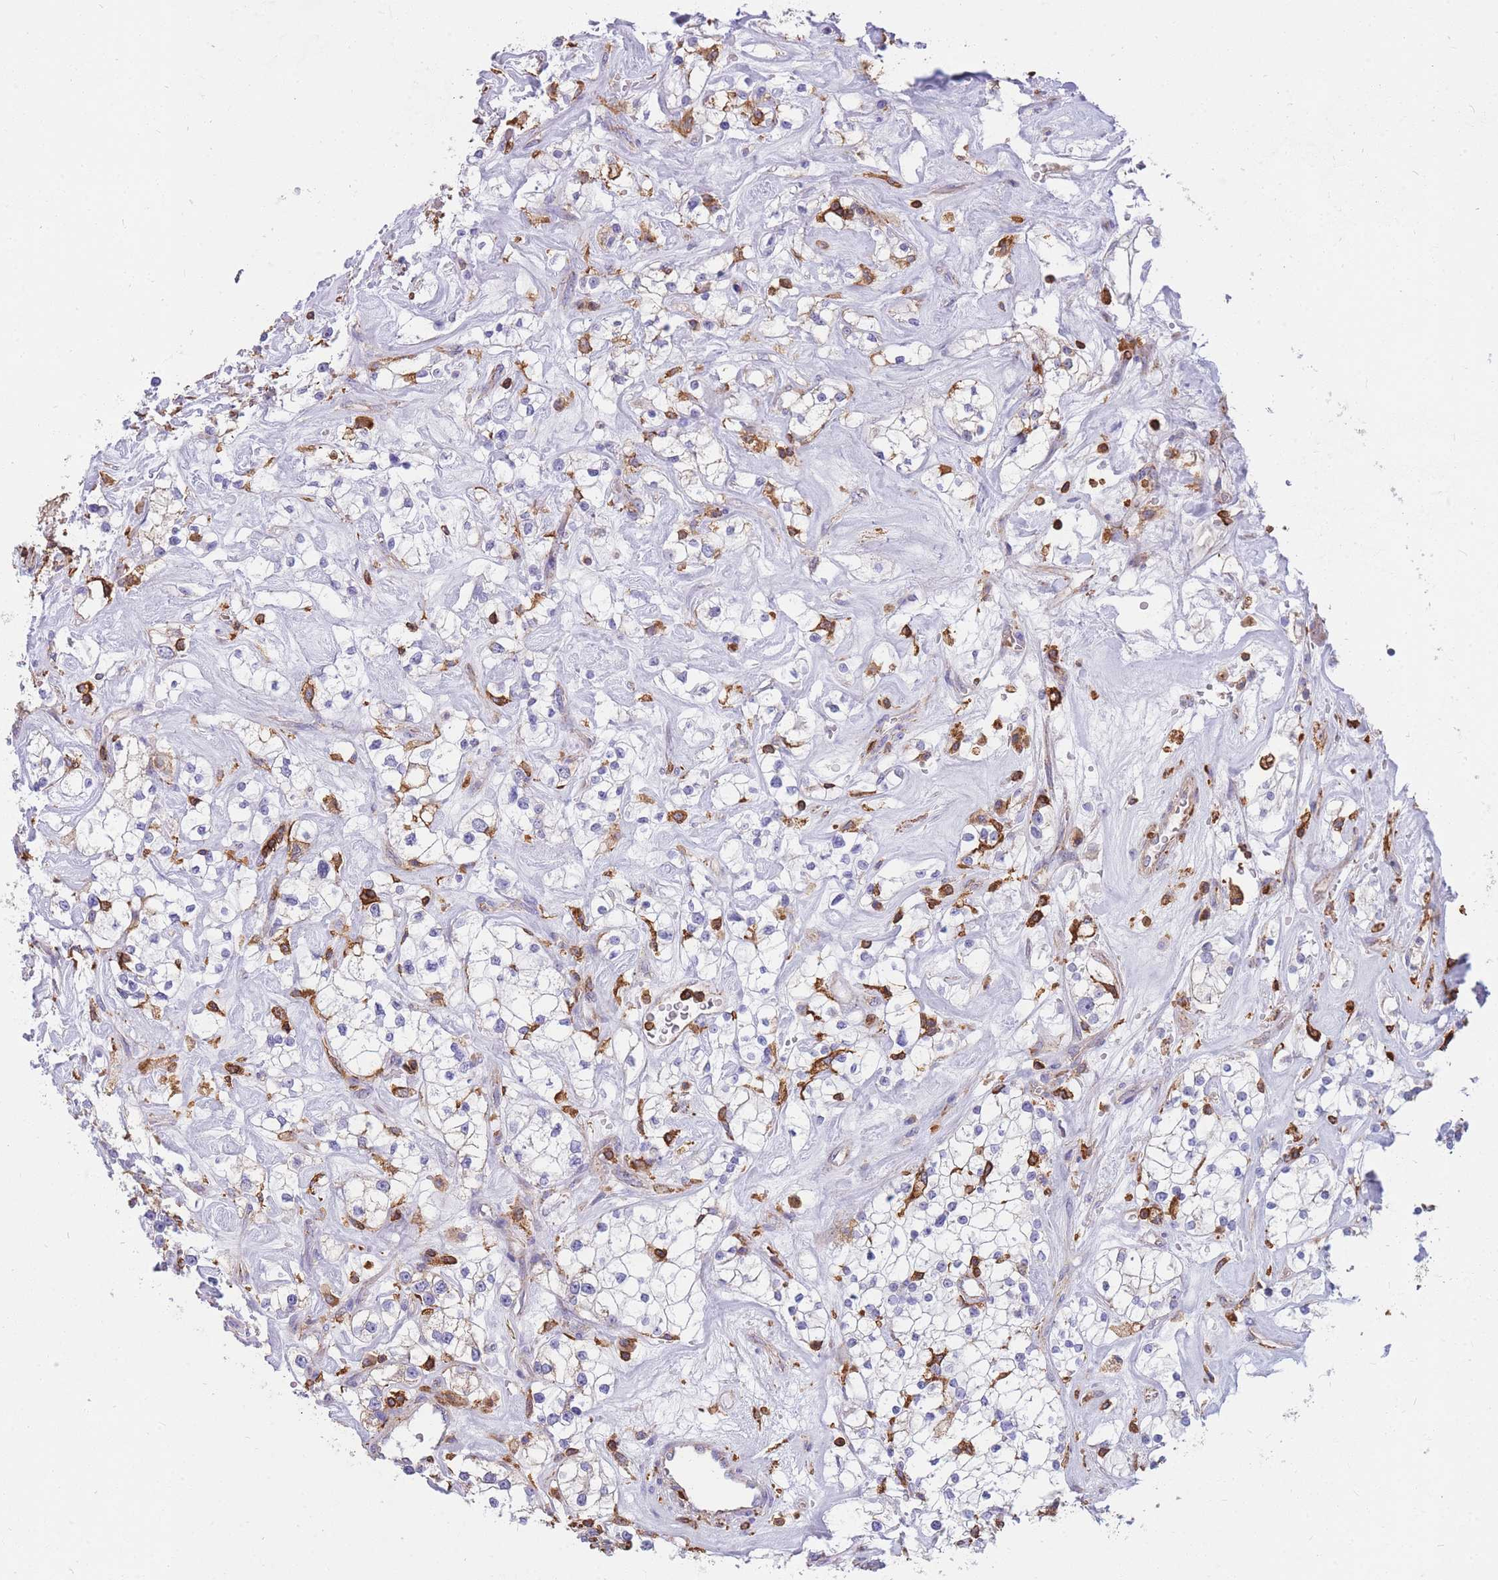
{"staining": {"intensity": "negative", "quantity": "none", "location": "none"}, "tissue": "renal cancer", "cell_type": "Tumor cells", "image_type": "cancer", "snomed": [{"axis": "morphology", "description": "Adenocarcinoma, NOS"}, {"axis": "topography", "description": "Kidney"}], "caption": "This is a photomicrograph of immunohistochemistry staining of adenocarcinoma (renal), which shows no staining in tumor cells.", "gene": "MRPL54", "patient": {"sex": "male", "age": 77}}